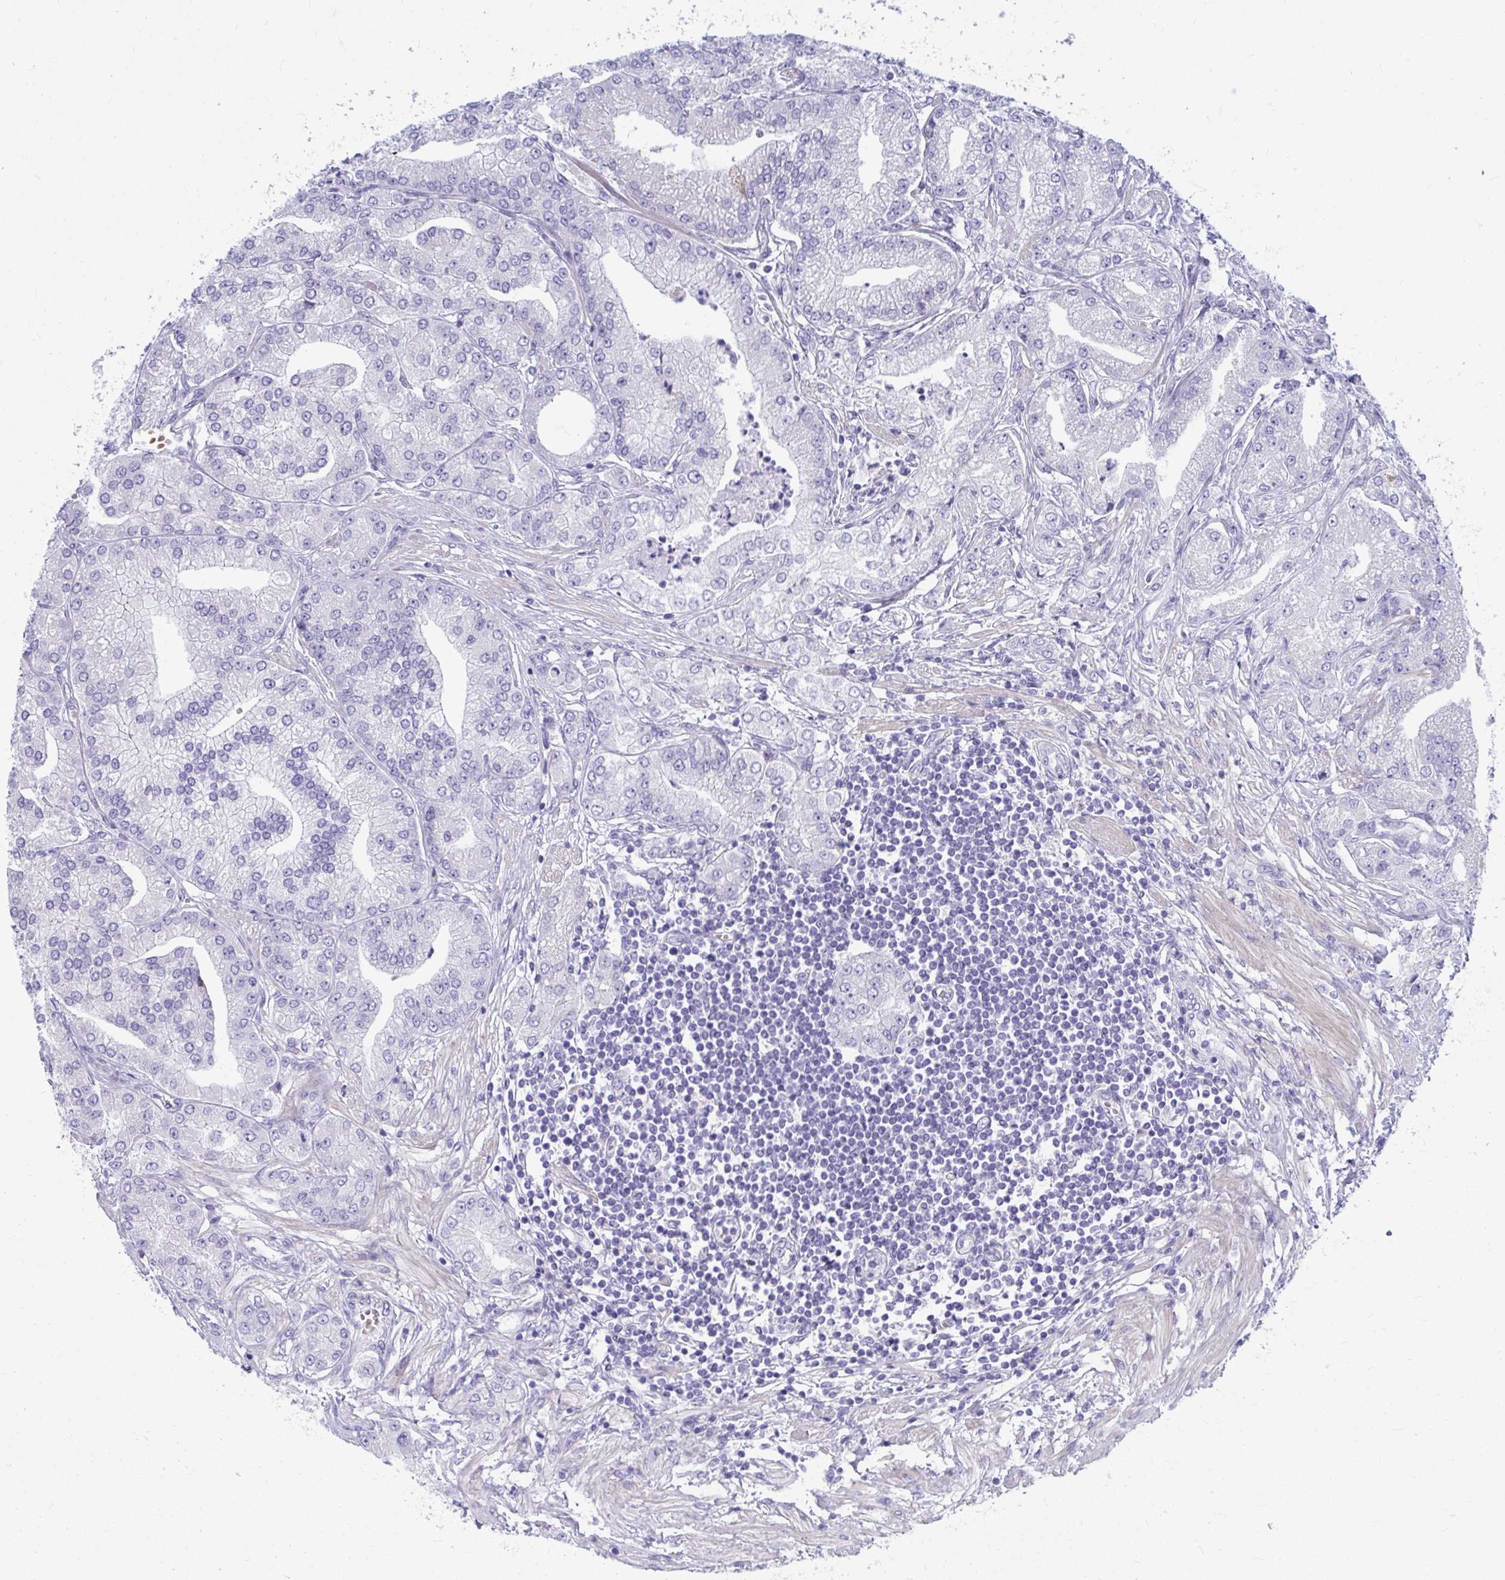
{"staining": {"intensity": "negative", "quantity": "none", "location": "none"}, "tissue": "prostate cancer", "cell_type": "Tumor cells", "image_type": "cancer", "snomed": [{"axis": "morphology", "description": "Adenocarcinoma, High grade"}, {"axis": "topography", "description": "Prostate"}], "caption": "Protein analysis of high-grade adenocarcinoma (prostate) exhibits no significant positivity in tumor cells.", "gene": "ISL1", "patient": {"sex": "male", "age": 61}}